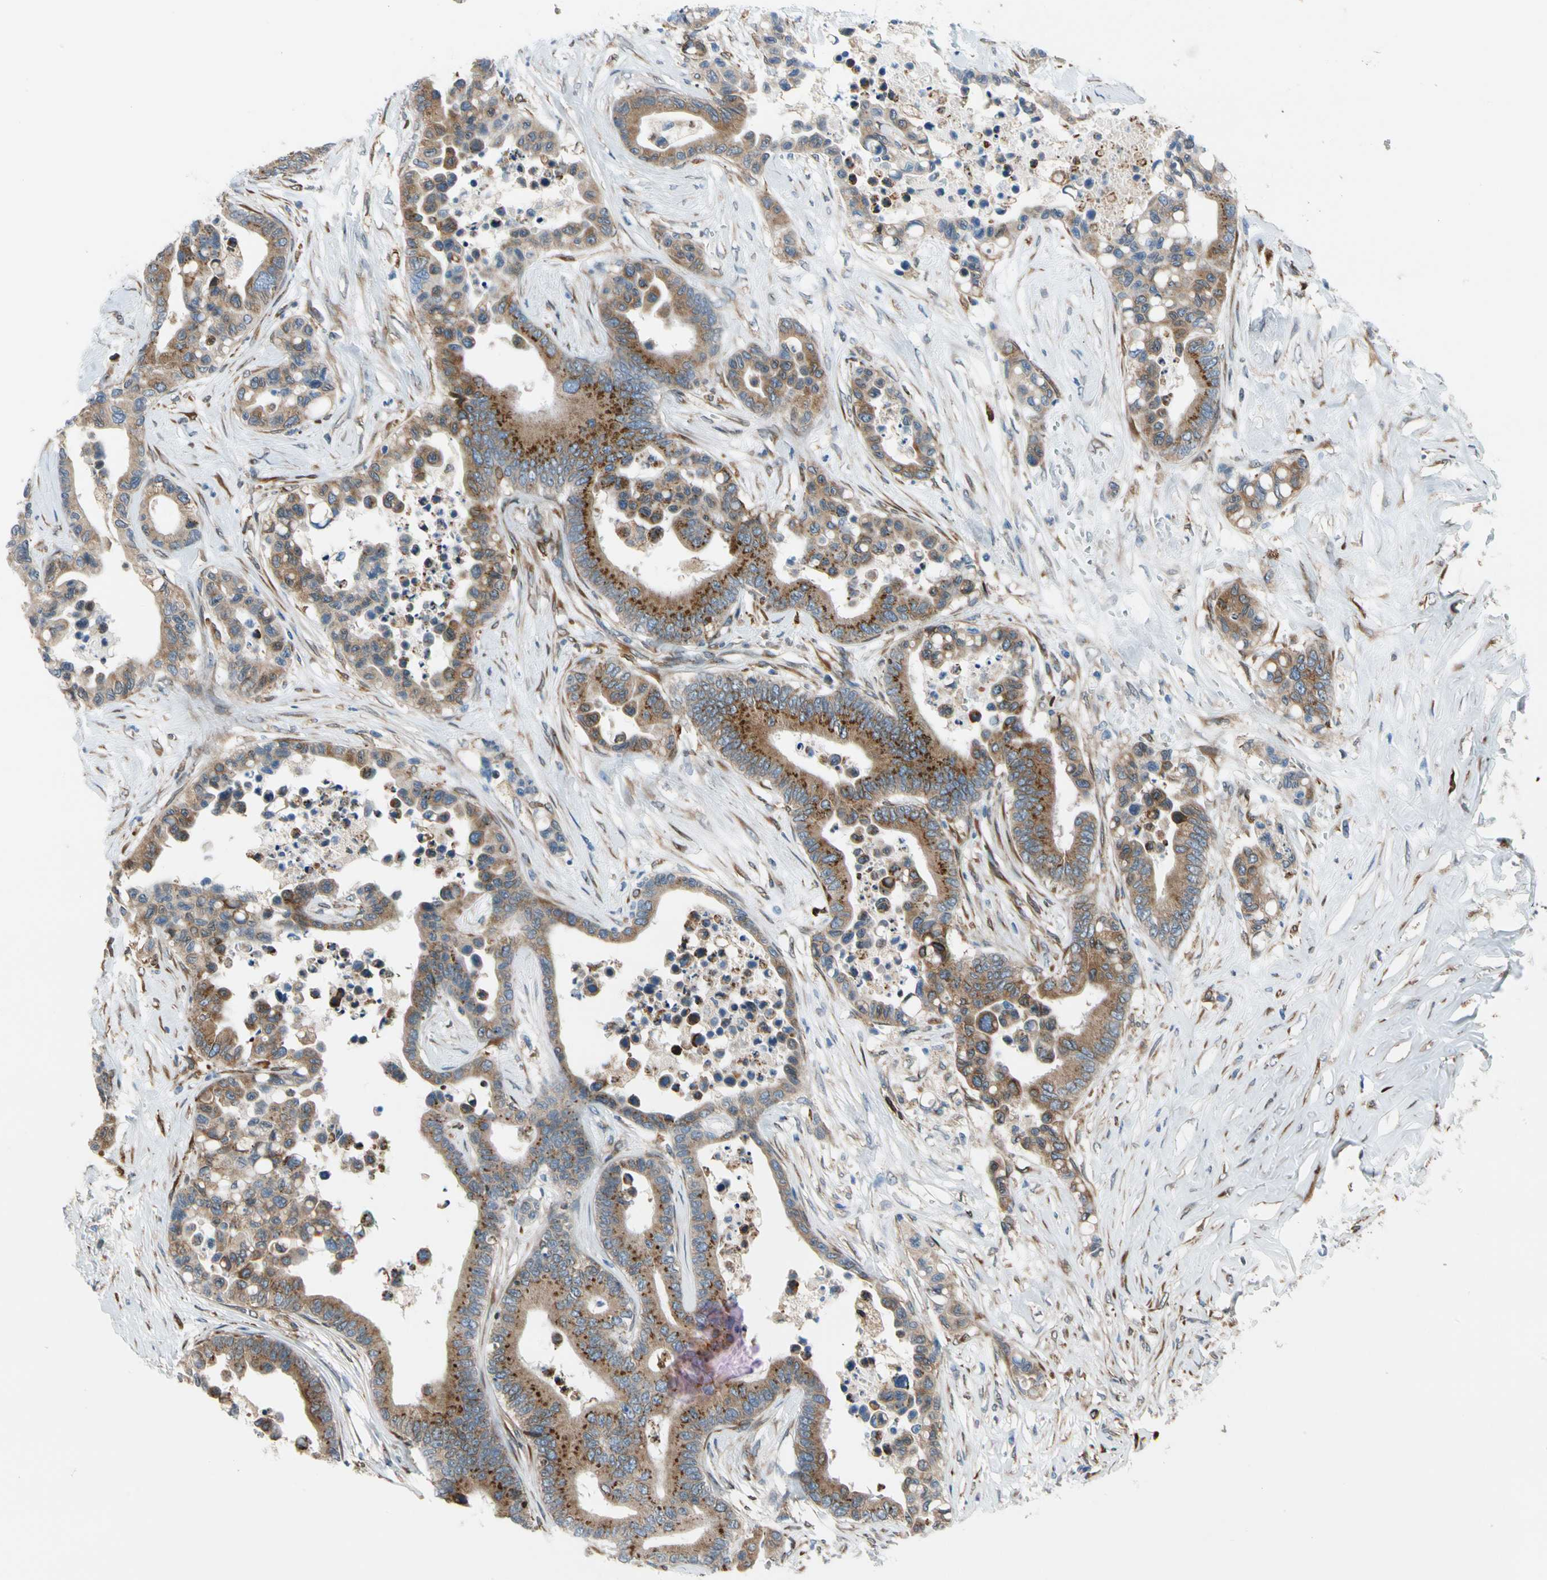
{"staining": {"intensity": "strong", "quantity": ">75%", "location": "cytoplasmic/membranous"}, "tissue": "colorectal cancer", "cell_type": "Tumor cells", "image_type": "cancer", "snomed": [{"axis": "morphology", "description": "Normal tissue, NOS"}, {"axis": "morphology", "description": "Adenocarcinoma, NOS"}, {"axis": "topography", "description": "Colon"}], "caption": "High-power microscopy captured an immunohistochemistry image of adenocarcinoma (colorectal), revealing strong cytoplasmic/membranous expression in approximately >75% of tumor cells.", "gene": "NUCB1", "patient": {"sex": "male", "age": 82}}